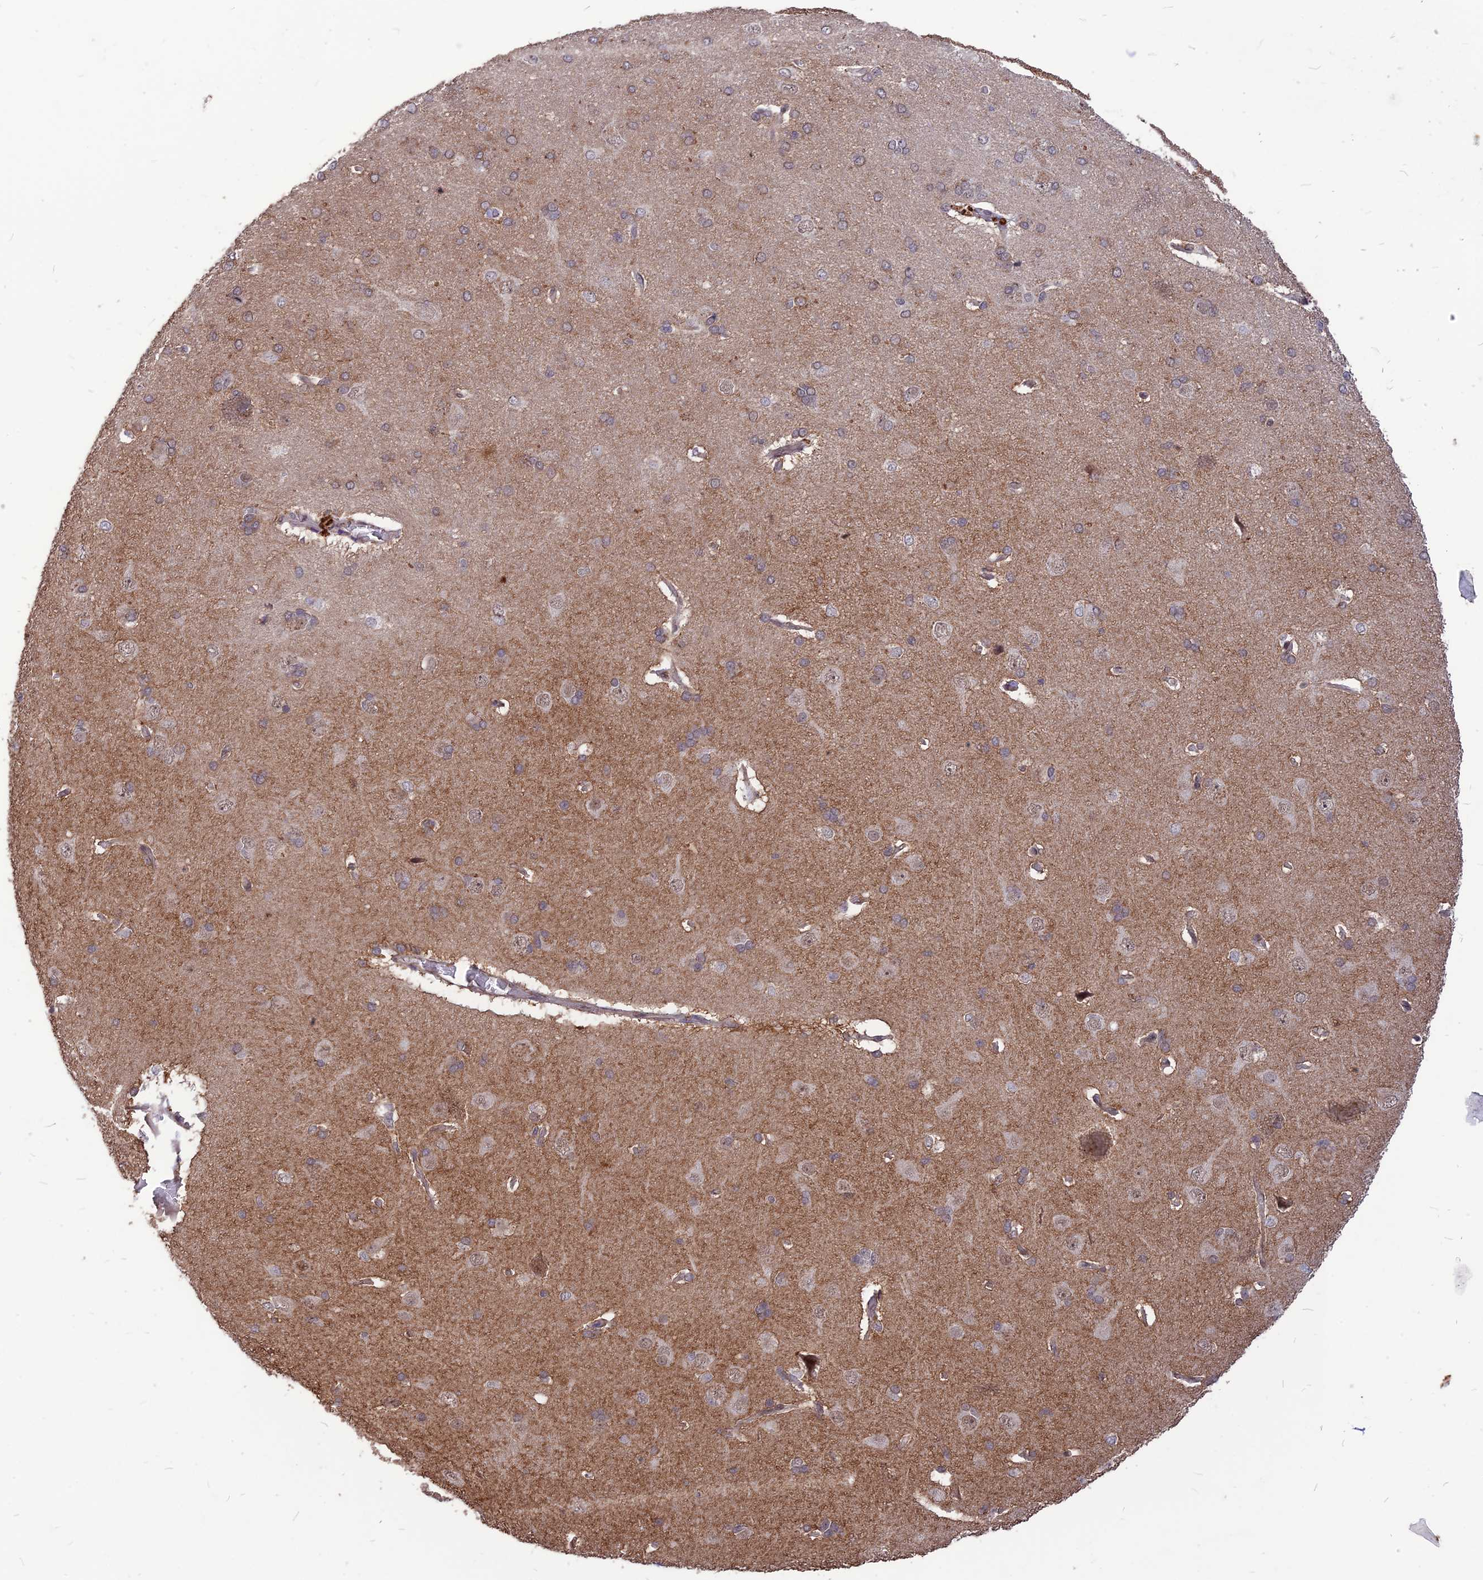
{"staining": {"intensity": "moderate", "quantity": ">75%", "location": "nuclear"}, "tissue": "cerebral cortex", "cell_type": "Endothelial cells", "image_type": "normal", "snomed": [{"axis": "morphology", "description": "Normal tissue, NOS"}, {"axis": "topography", "description": "Cerebral cortex"}], "caption": "Moderate nuclear positivity for a protein is identified in about >75% of endothelial cells of unremarkable cerebral cortex using immunohistochemistry.", "gene": "DIS3", "patient": {"sex": "male", "age": 62}}